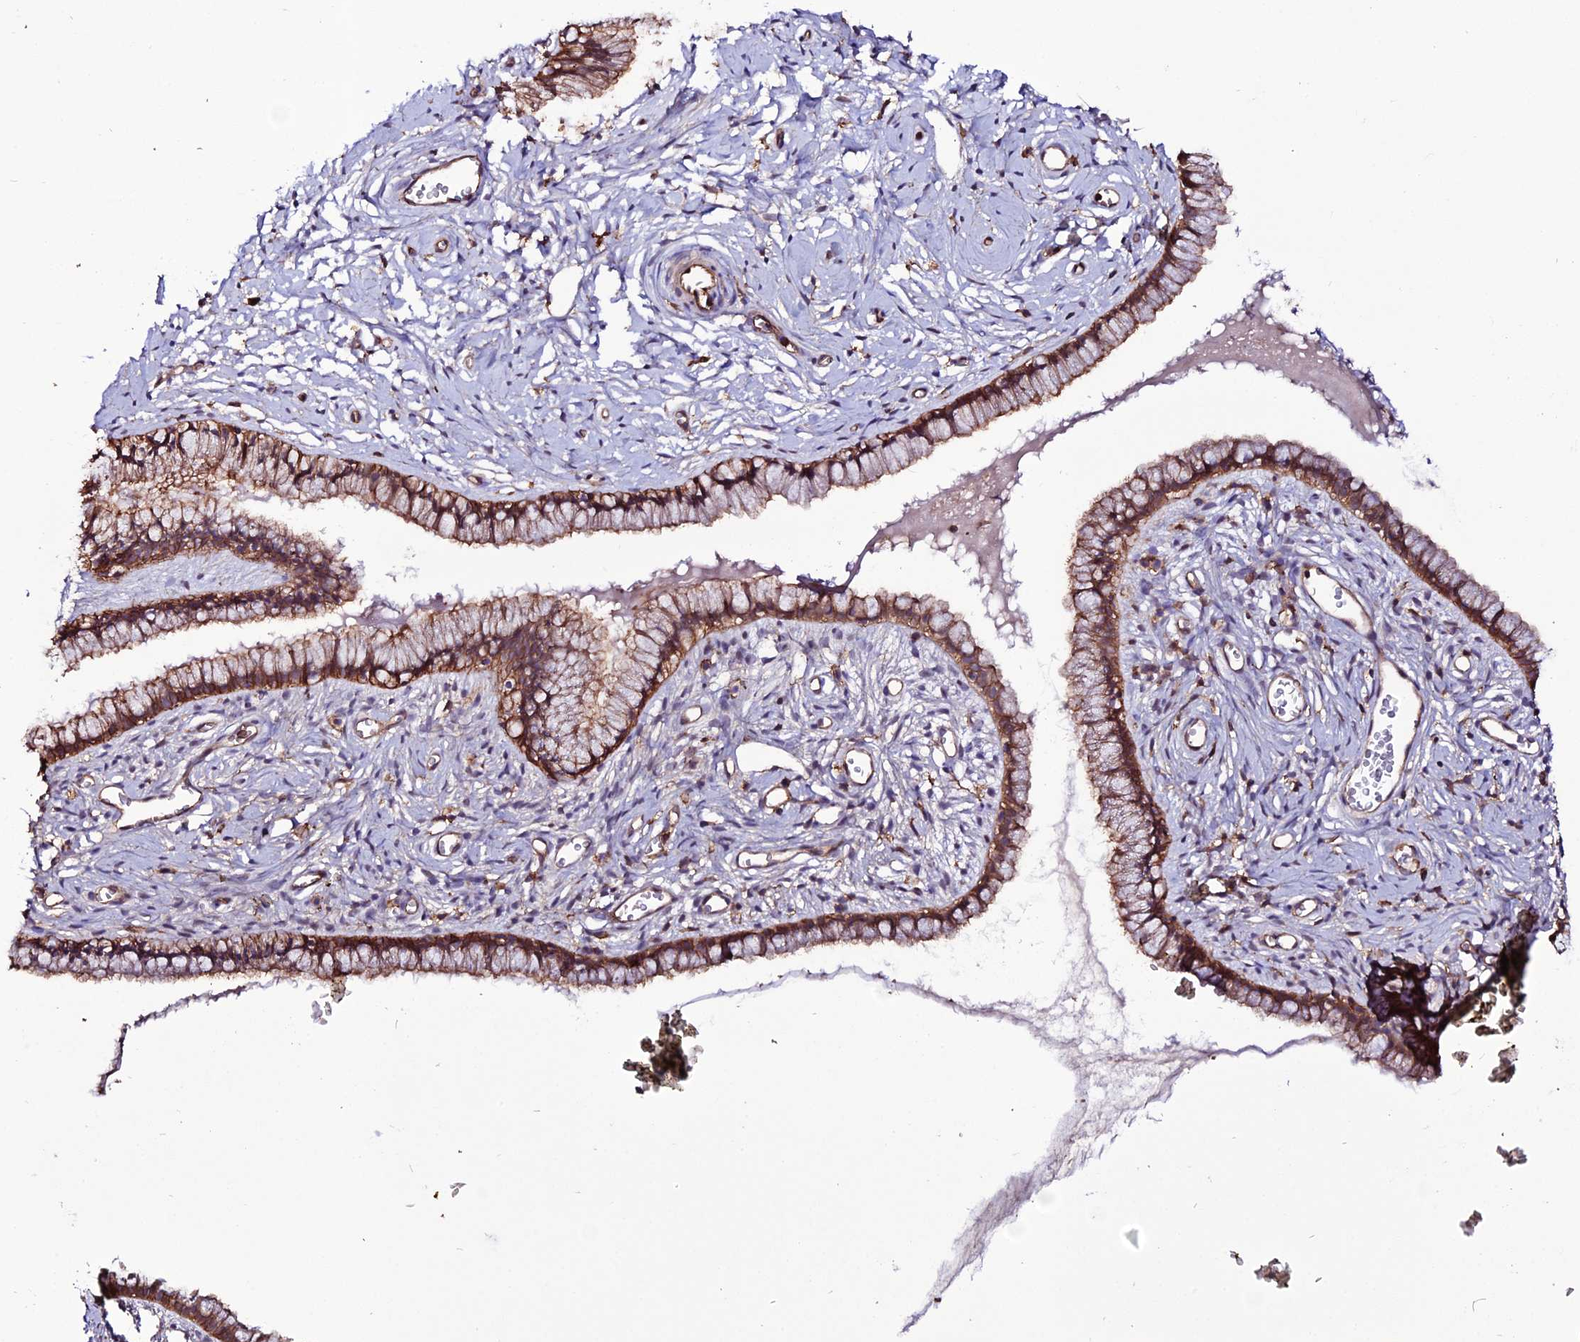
{"staining": {"intensity": "strong", "quantity": ">75%", "location": "cytoplasmic/membranous"}, "tissue": "cervix", "cell_type": "Glandular cells", "image_type": "normal", "snomed": [{"axis": "morphology", "description": "Normal tissue, NOS"}, {"axis": "topography", "description": "Cervix"}], "caption": "Immunohistochemistry of normal human cervix demonstrates high levels of strong cytoplasmic/membranous positivity in about >75% of glandular cells.", "gene": "USP17L10", "patient": {"sex": "female", "age": 40}}